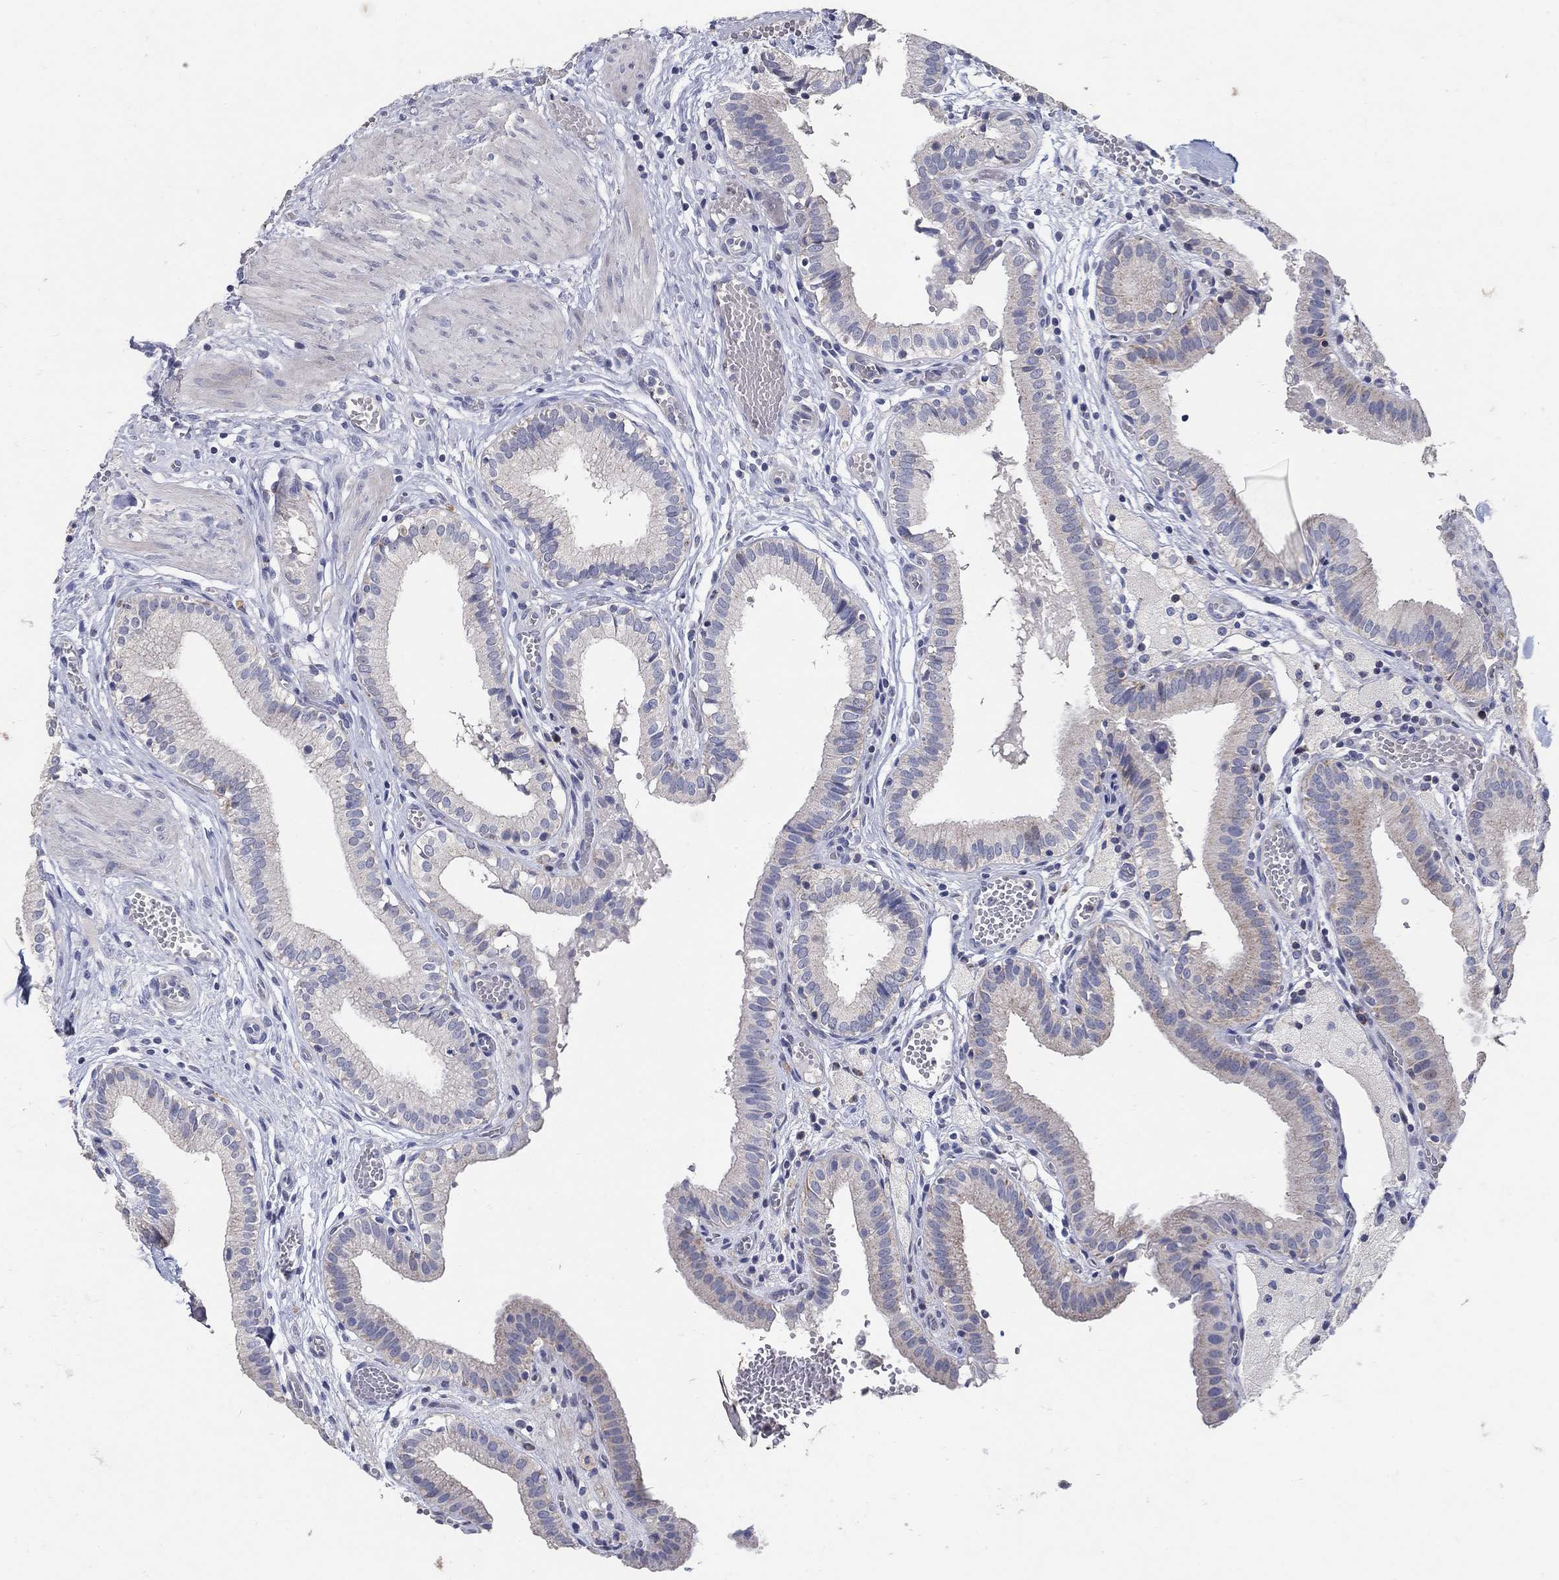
{"staining": {"intensity": "negative", "quantity": "none", "location": "none"}, "tissue": "gallbladder", "cell_type": "Glandular cells", "image_type": "normal", "snomed": [{"axis": "morphology", "description": "Normal tissue, NOS"}, {"axis": "topography", "description": "Gallbladder"}], "caption": "Immunohistochemistry (IHC) image of unremarkable gallbladder stained for a protein (brown), which demonstrates no staining in glandular cells. (IHC, brightfield microscopy, high magnification).", "gene": "HMX2", "patient": {"sex": "female", "age": 24}}